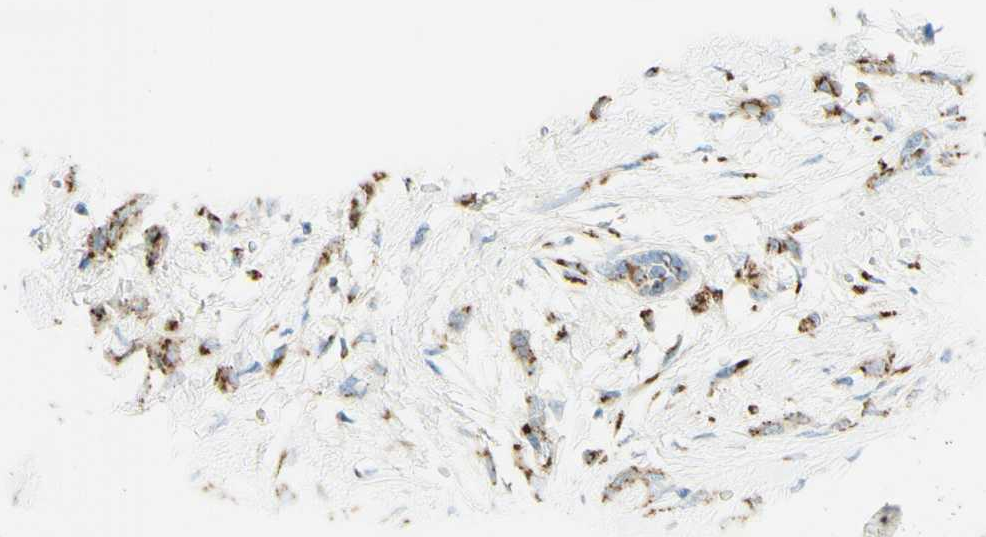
{"staining": {"intensity": "strong", "quantity": ">75%", "location": "cytoplasmic/membranous"}, "tissue": "breast cancer", "cell_type": "Tumor cells", "image_type": "cancer", "snomed": [{"axis": "morphology", "description": "Lobular carcinoma, in situ"}, {"axis": "morphology", "description": "Lobular carcinoma"}, {"axis": "topography", "description": "Breast"}], "caption": "The immunohistochemical stain labels strong cytoplasmic/membranous expression in tumor cells of breast lobular carcinoma tissue.", "gene": "GOLGB1", "patient": {"sex": "female", "age": 41}}